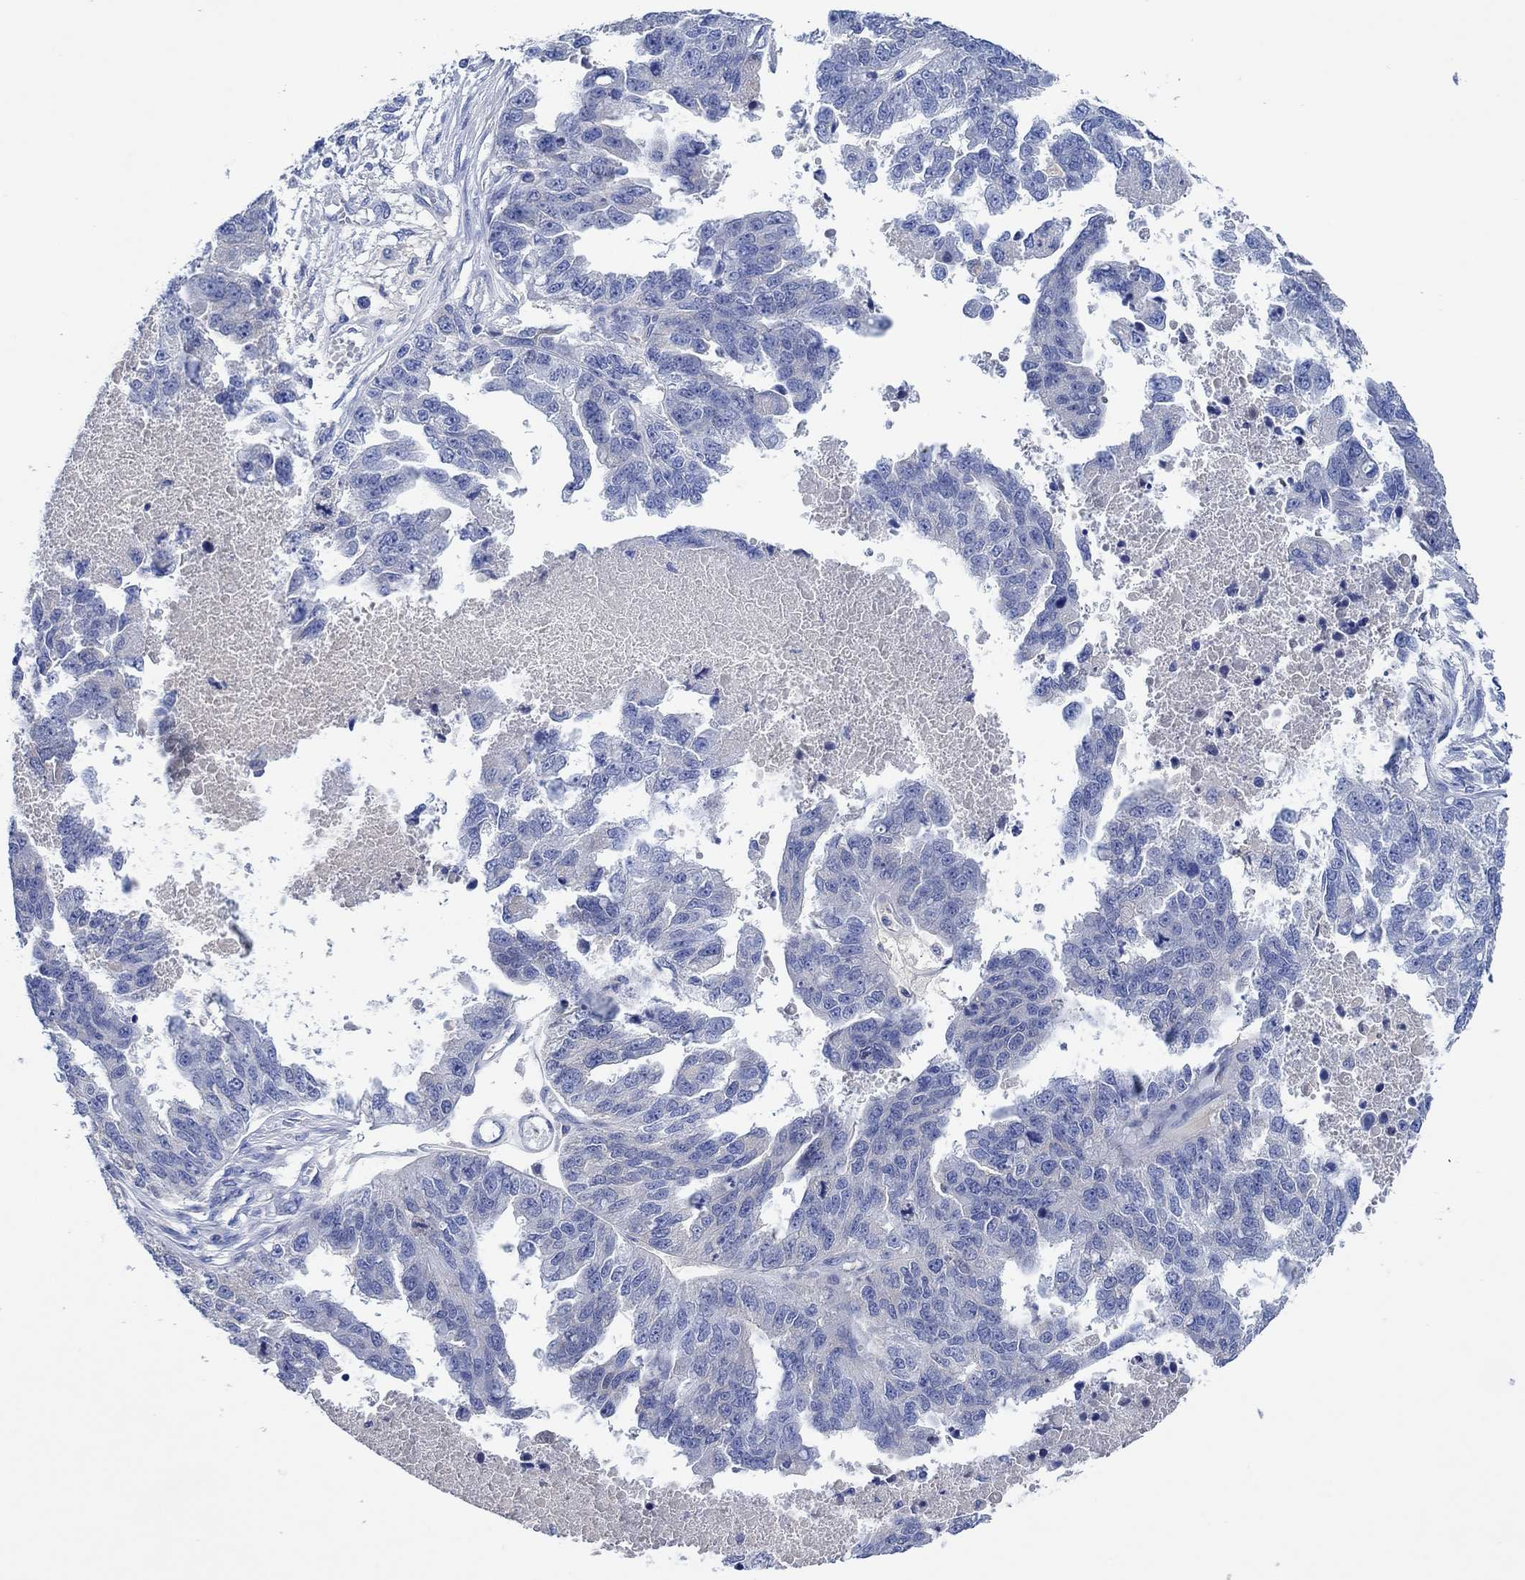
{"staining": {"intensity": "negative", "quantity": "none", "location": "none"}, "tissue": "ovarian cancer", "cell_type": "Tumor cells", "image_type": "cancer", "snomed": [{"axis": "morphology", "description": "Cystadenocarcinoma, serous, NOS"}, {"axis": "topography", "description": "Ovary"}], "caption": "Tumor cells are negative for brown protein staining in ovarian serous cystadenocarcinoma.", "gene": "CPNE6", "patient": {"sex": "female", "age": 58}}